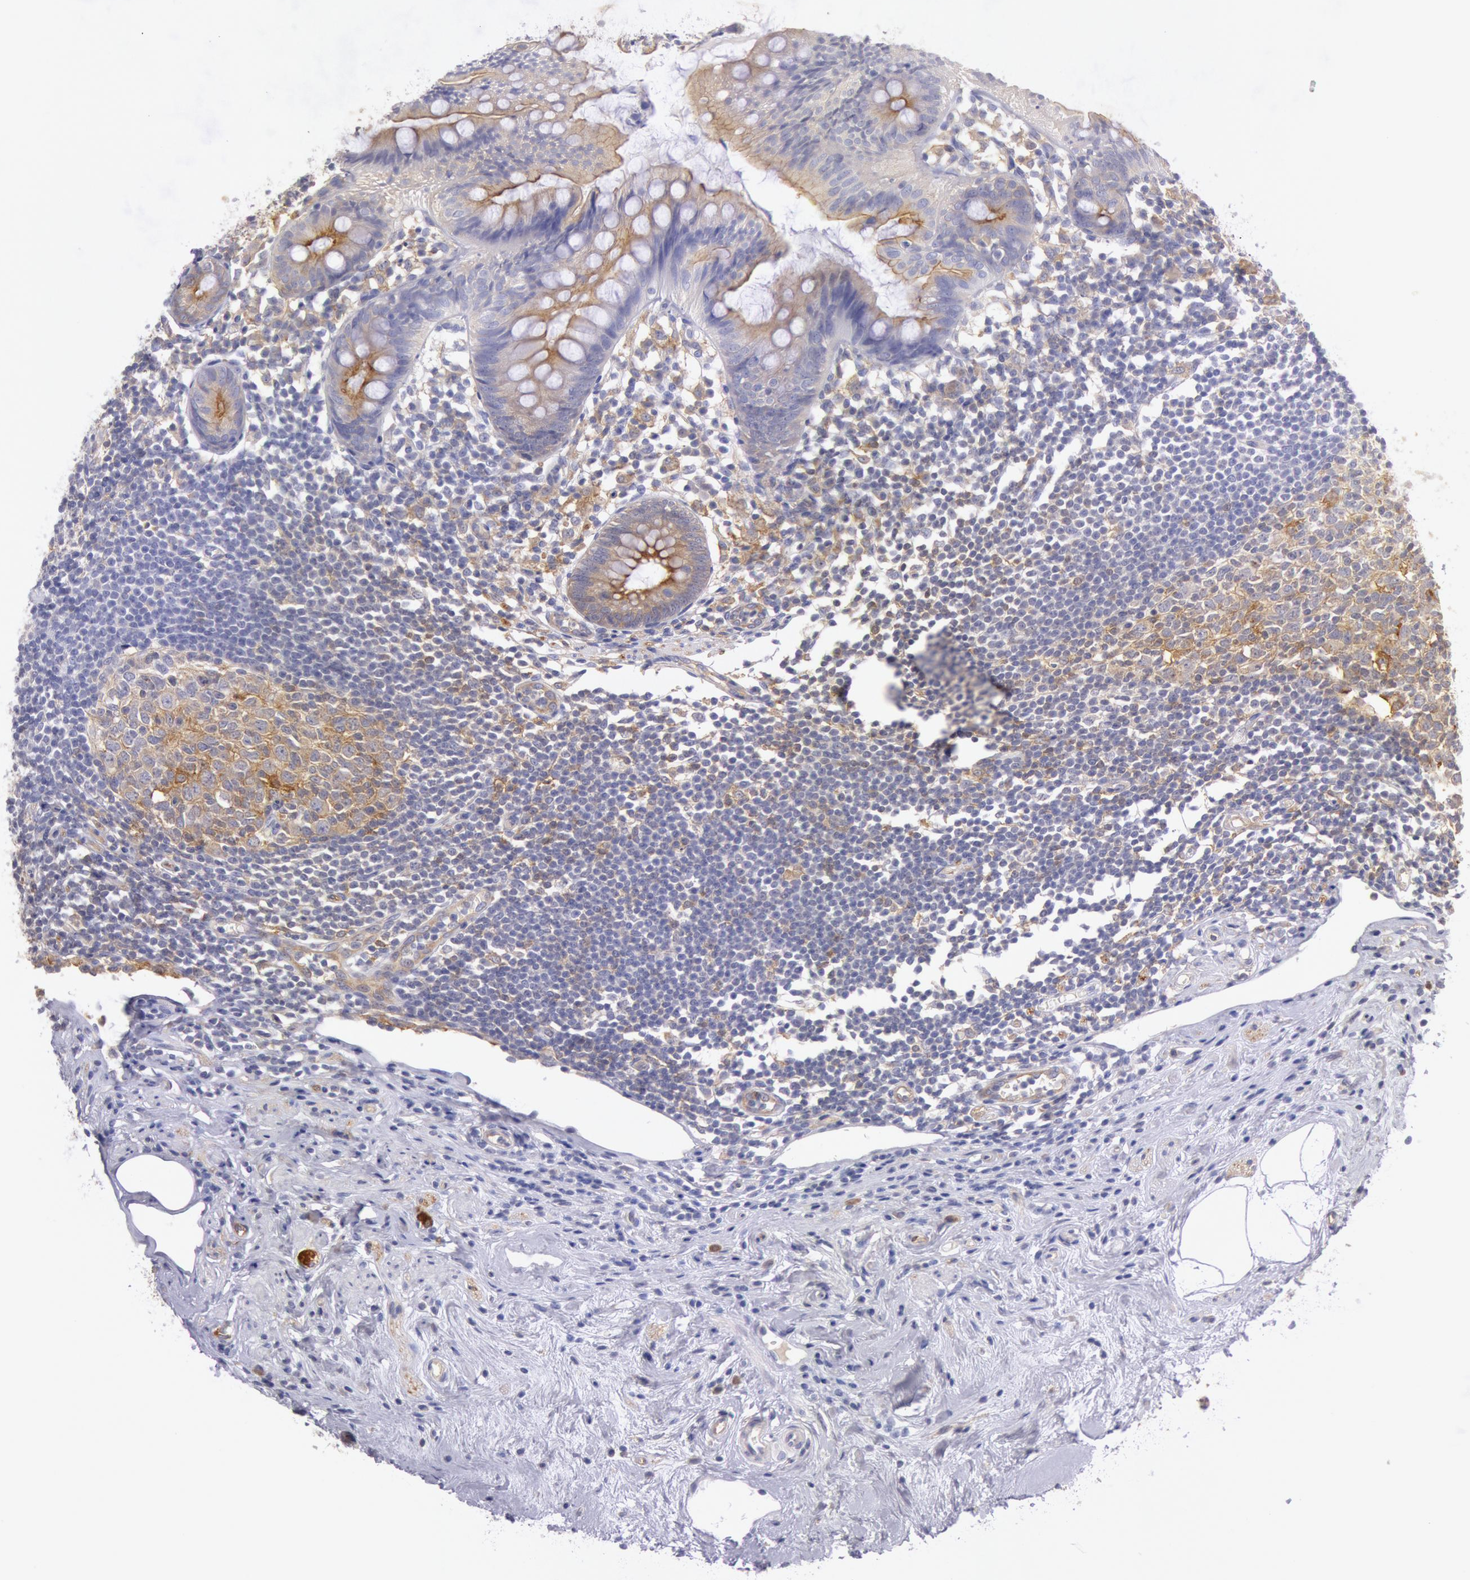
{"staining": {"intensity": "weak", "quantity": "25%-75%", "location": "cytoplasmic/membranous"}, "tissue": "appendix", "cell_type": "Glandular cells", "image_type": "normal", "snomed": [{"axis": "morphology", "description": "Normal tissue, NOS"}, {"axis": "topography", "description": "Appendix"}], "caption": "The image reveals immunohistochemical staining of normal appendix. There is weak cytoplasmic/membranous expression is identified in about 25%-75% of glandular cells.", "gene": "MYO5A", "patient": {"sex": "male", "age": 38}}